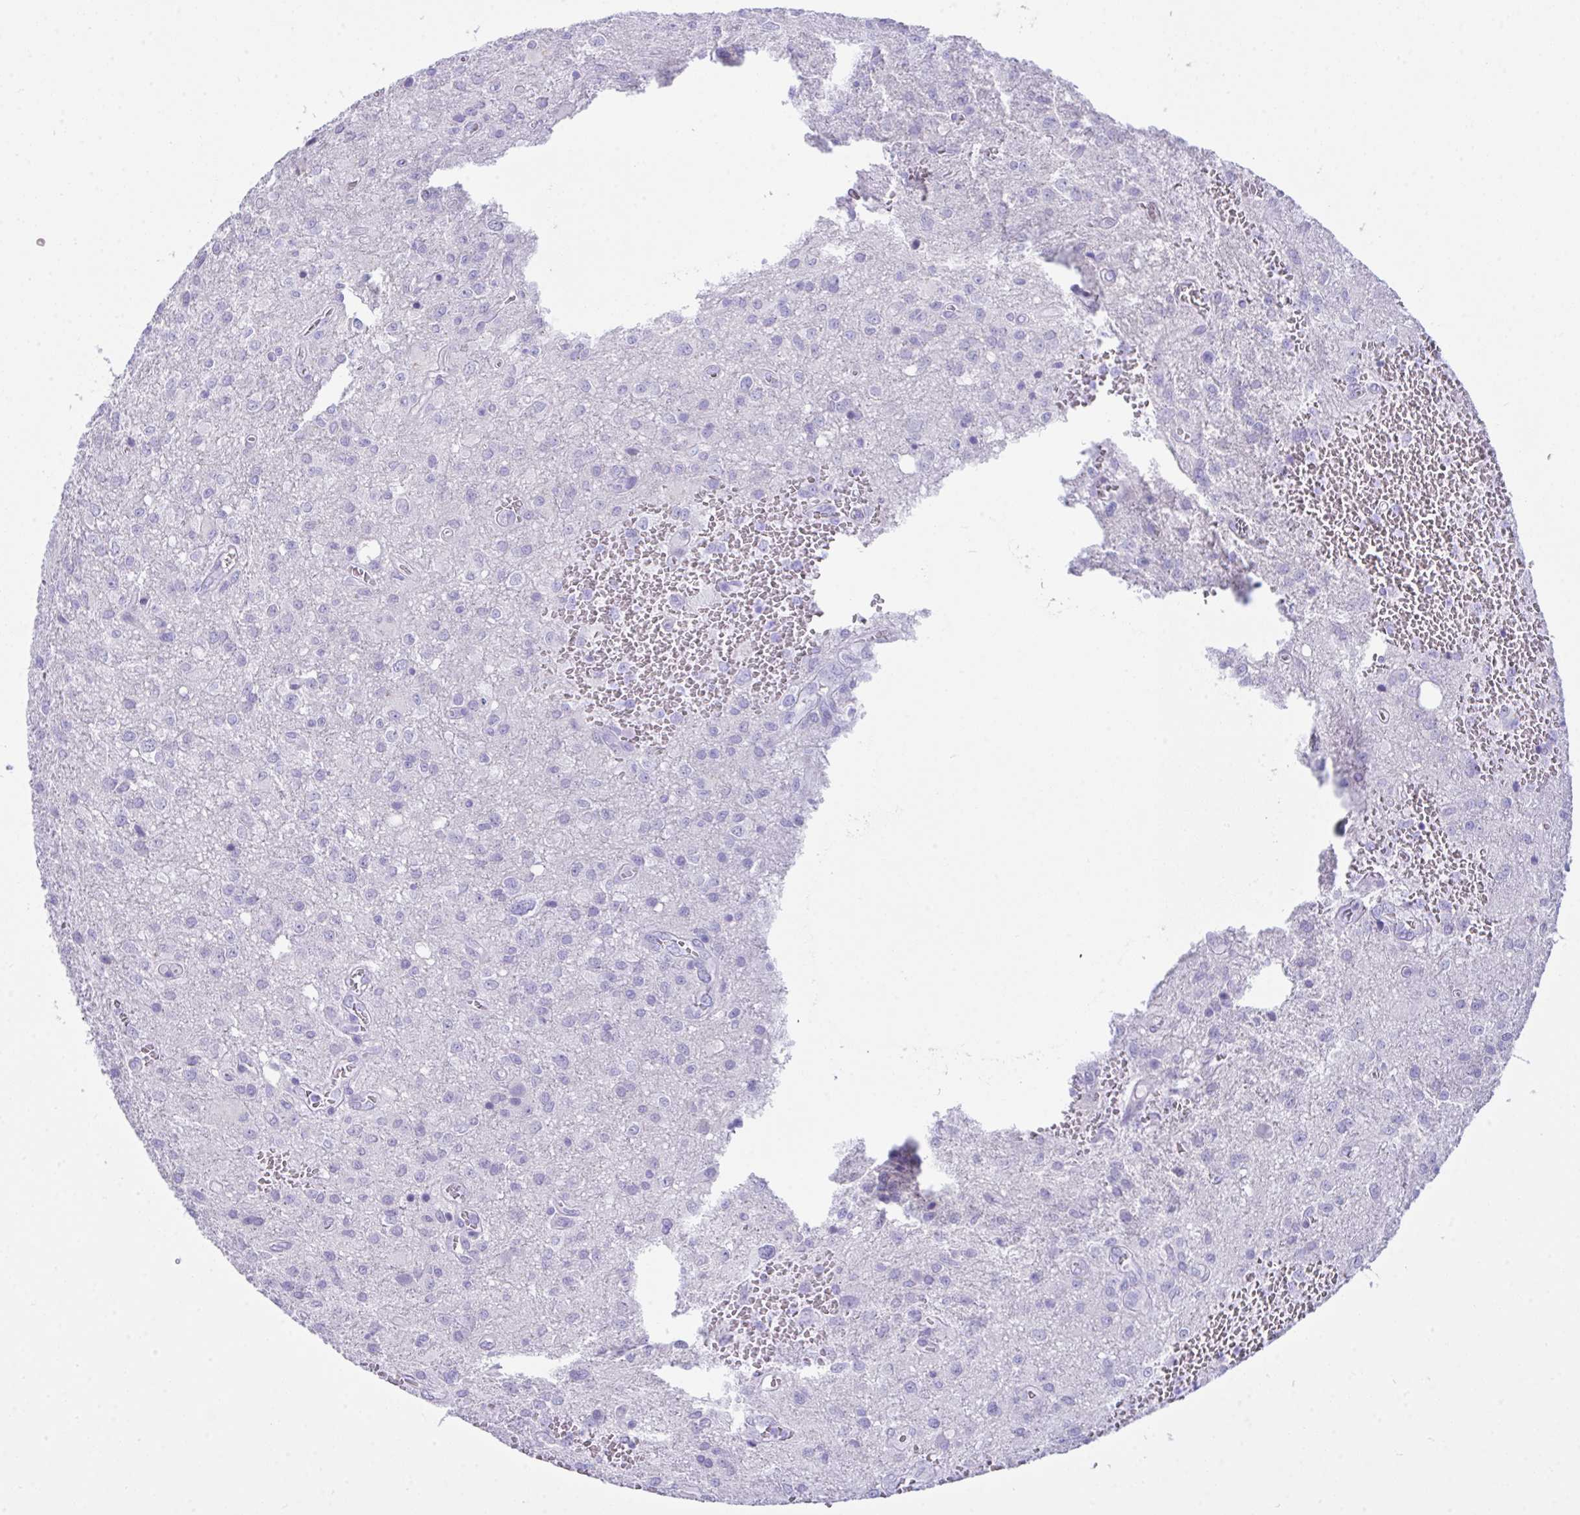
{"staining": {"intensity": "negative", "quantity": "none", "location": "none"}, "tissue": "glioma", "cell_type": "Tumor cells", "image_type": "cancer", "snomed": [{"axis": "morphology", "description": "Glioma, malignant, Low grade"}, {"axis": "topography", "description": "Brain"}], "caption": "An immunohistochemistry (IHC) image of glioma is shown. There is no staining in tumor cells of glioma. The staining was performed using DAB to visualize the protein expression in brown, while the nuclei were stained in blue with hematoxylin (Magnification: 20x).", "gene": "GLB1L2", "patient": {"sex": "male", "age": 66}}